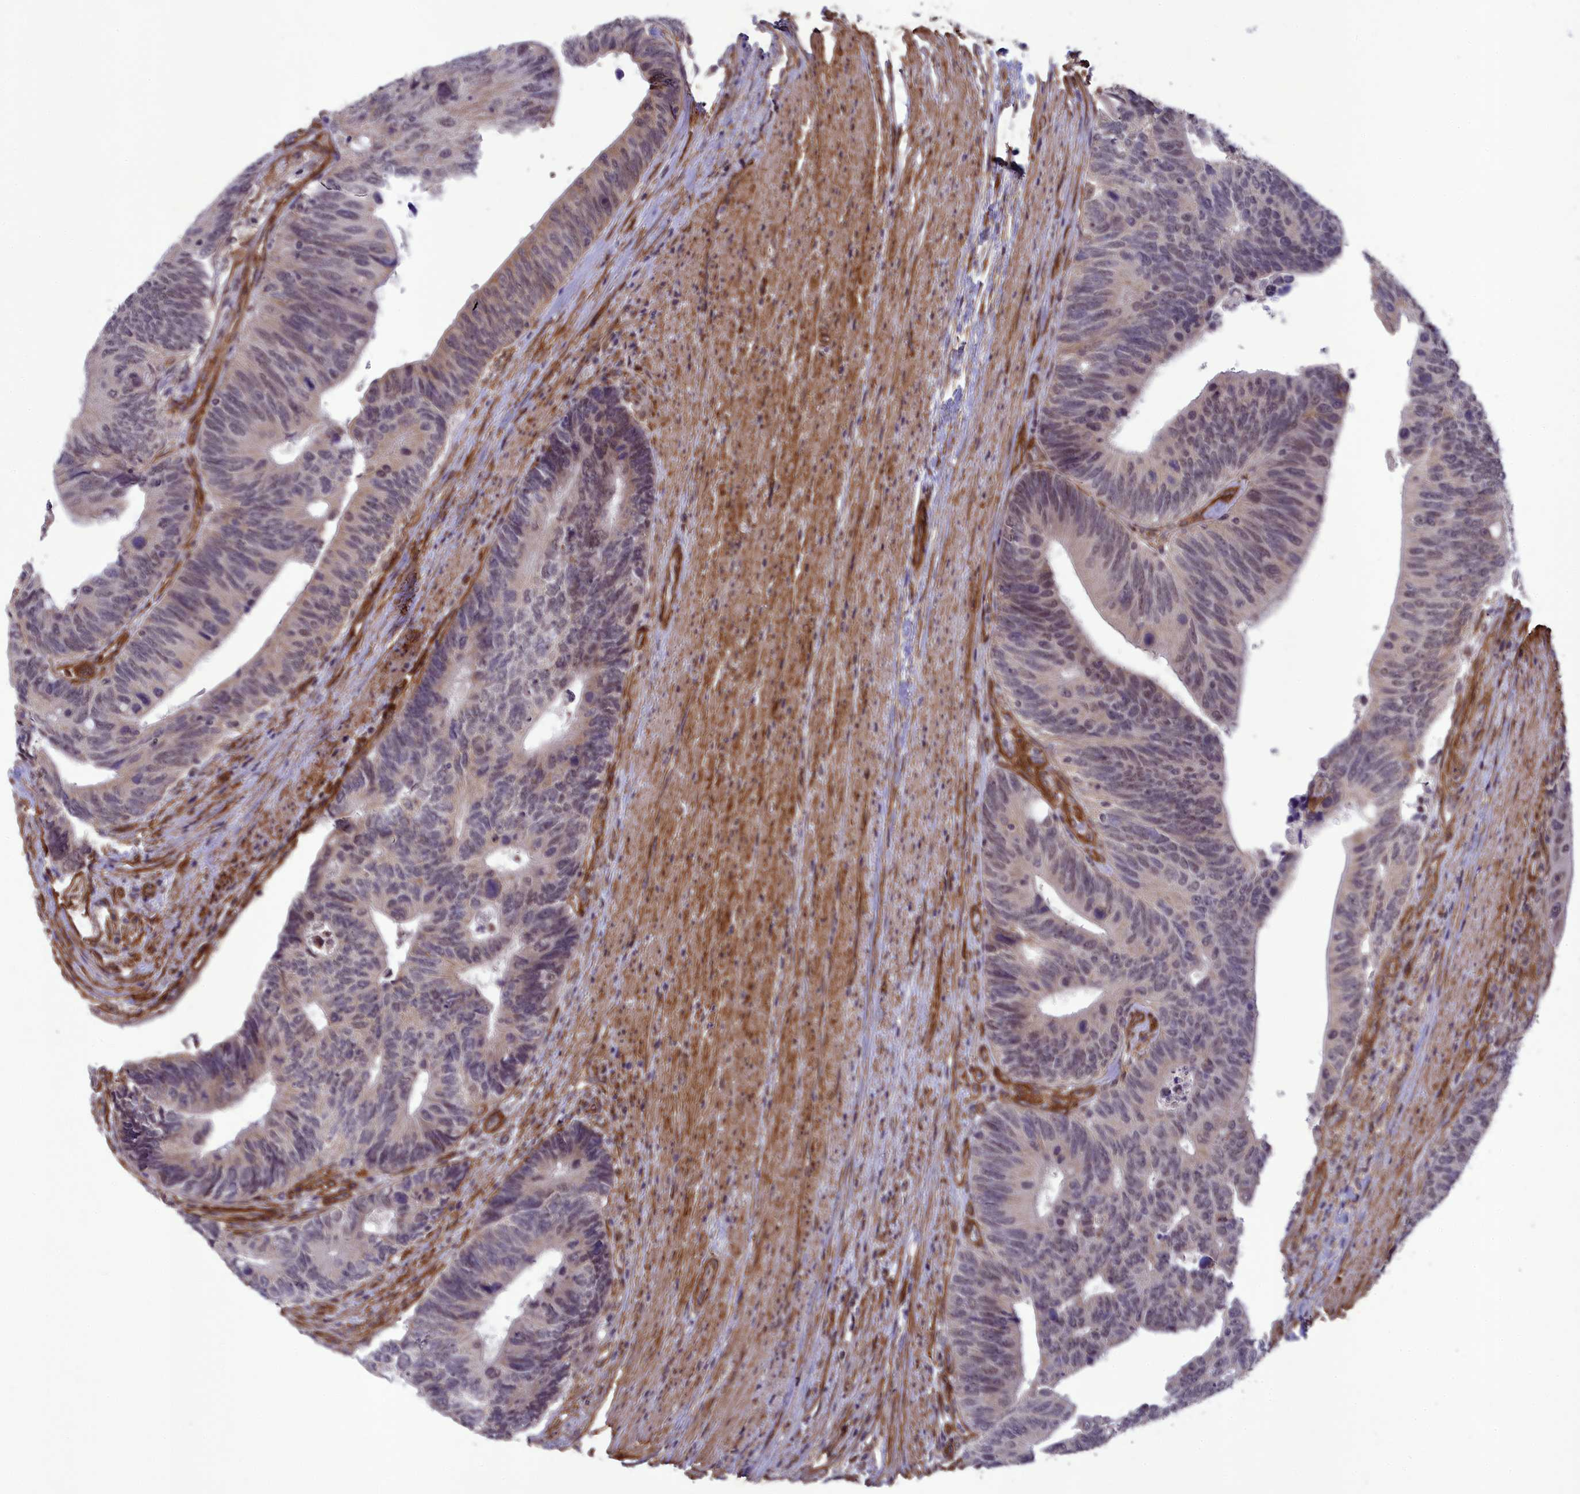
{"staining": {"intensity": "weak", "quantity": "25%-75%", "location": "cytoplasmic/membranous,nuclear"}, "tissue": "colorectal cancer", "cell_type": "Tumor cells", "image_type": "cancer", "snomed": [{"axis": "morphology", "description": "Adenocarcinoma, NOS"}, {"axis": "topography", "description": "Colon"}], "caption": "High-power microscopy captured an immunohistochemistry (IHC) photomicrograph of colorectal cancer, revealing weak cytoplasmic/membranous and nuclear positivity in about 25%-75% of tumor cells. Immunohistochemistry (ihc) stains the protein of interest in brown and the nuclei are stained blue.", "gene": "TNS1", "patient": {"sex": "male", "age": 87}}